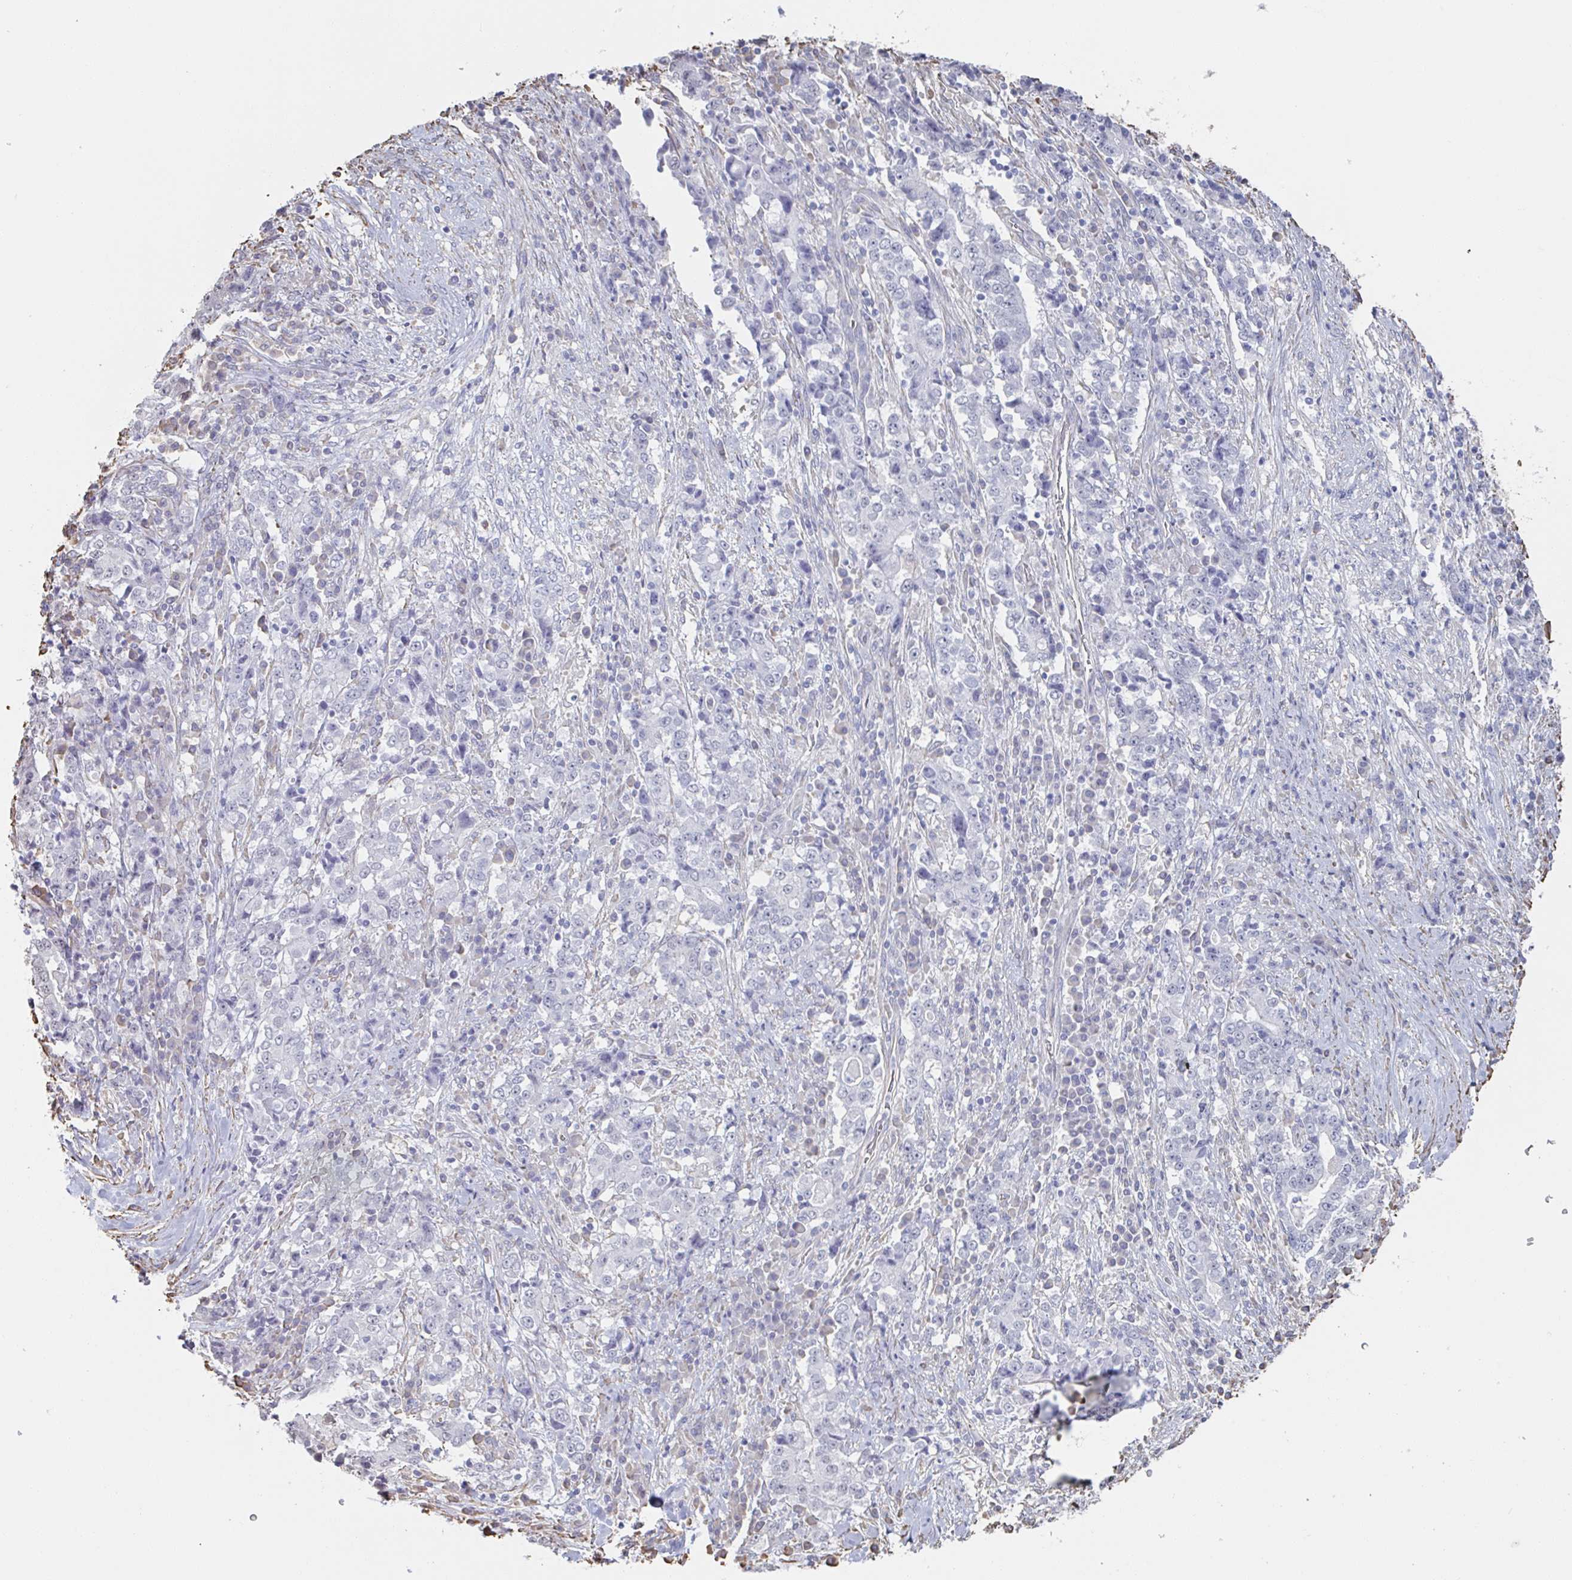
{"staining": {"intensity": "negative", "quantity": "none", "location": "none"}, "tissue": "stomach cancer", "cell_type": "Tumor cells", "image_type": "cancer", "snomed": [{"axis": "morphology", "description": "Normal tissue, NOS"}, {"axis": "morphology", "description": "Adenocarcinoma, NOS"}, {"axis": "topography", "description": "Stomach, upper"}, {"axis": "topography", "description": "Stomach"}], "caption": "A high-resolution photomicrograph shows immunohistochemistry staining of stomach cancer, which reveals no significant staining in tumor cells. (Brightfield microscopy of DAB immunohistochemistry at high magnification).", "gene": "RAB5IF", "patient": {"sex": "male", "age": 59}}